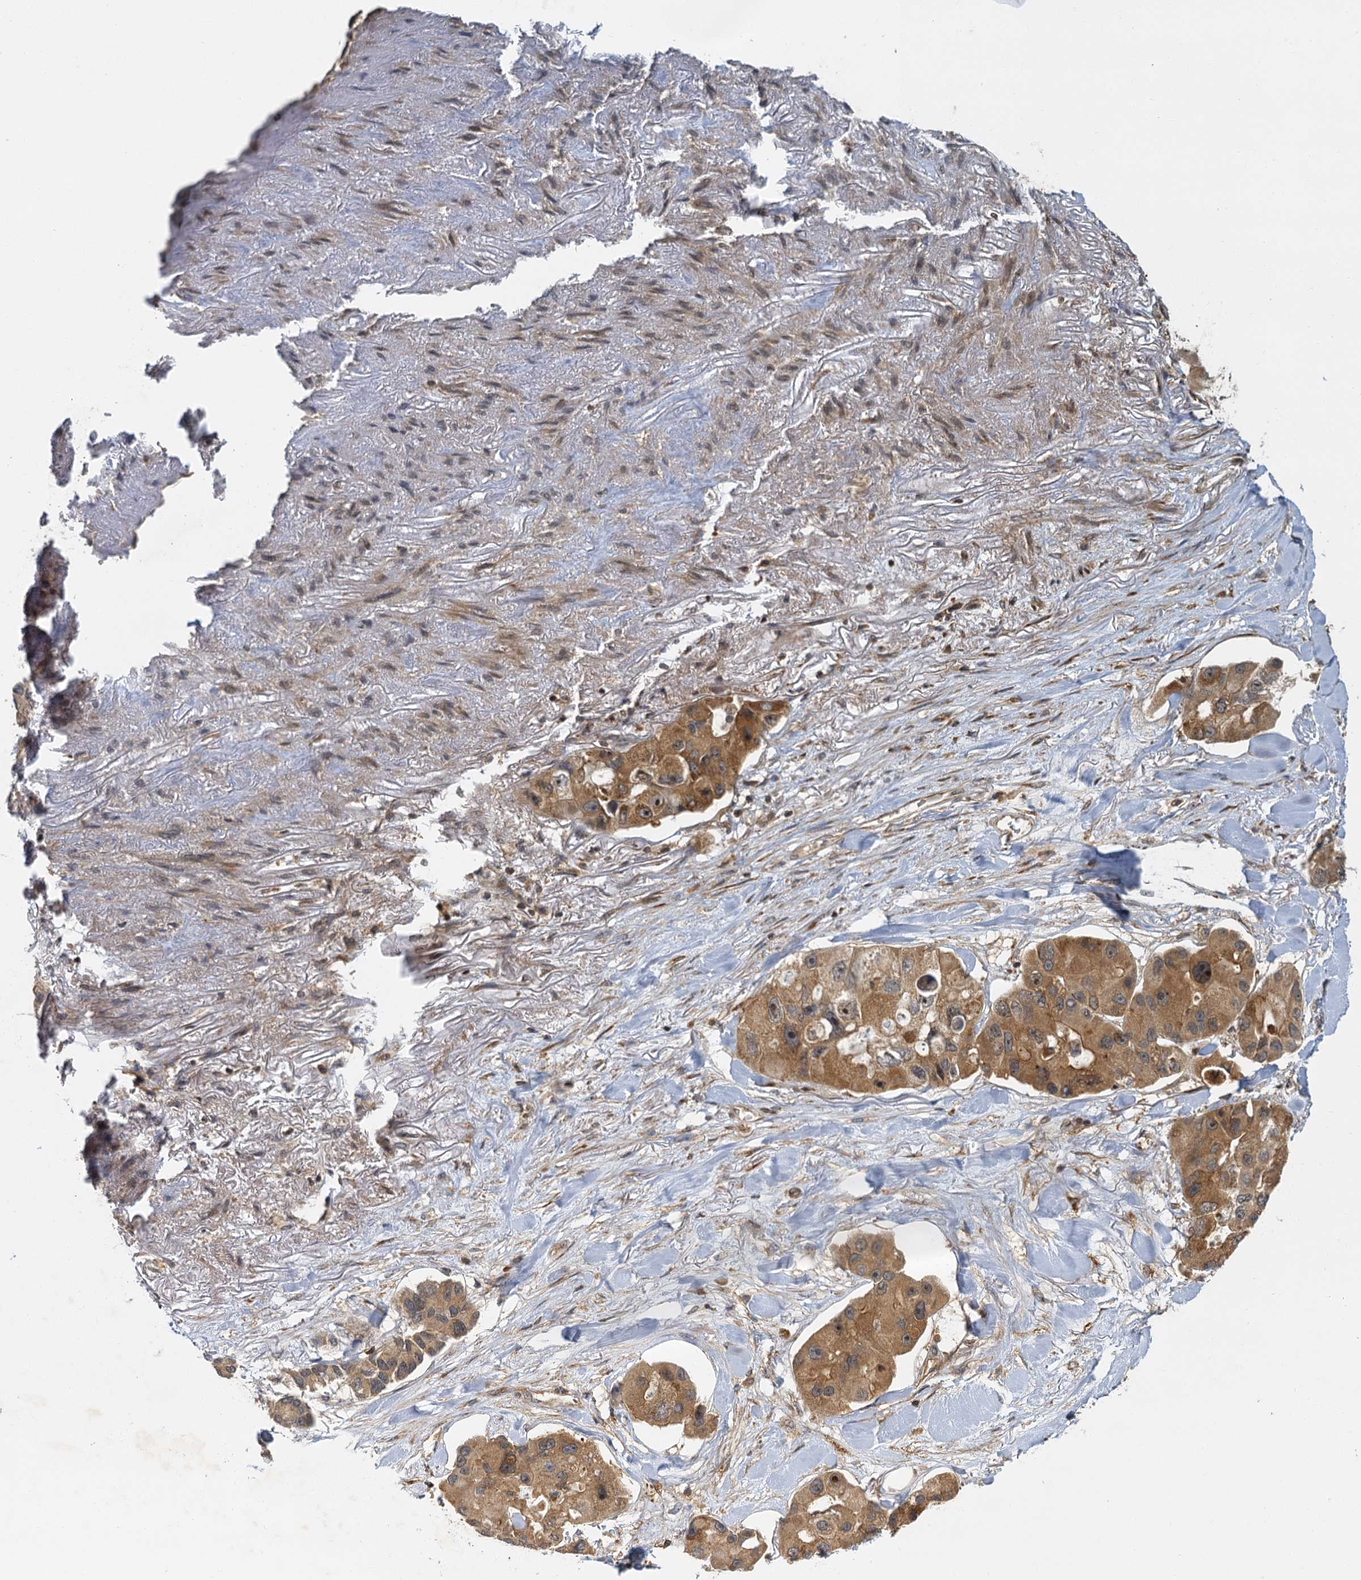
{"staining": {"intensity": "moderate", "quantity": ">75%", "location": "cytoplasmic/membranous"}, "tissue": "lung cancer", "cell_type": "Tumor cells", "image_type": "cancer", "snomed": [{"axis": "morphology", "description": "Adenocarcinoma, NOS"}, {"axis": "topography", "description": "Lung"}], "caption": "IHC photomicrograph of human lung cancer (adenocarcinoma) stained for a protein (brown), which displays medium levels of moderate cytoplasmic/membranous staining in approximately >75% of tumor cells.", "gene": "ZNF549", "patient": {"sex": "female", "age": 54}}